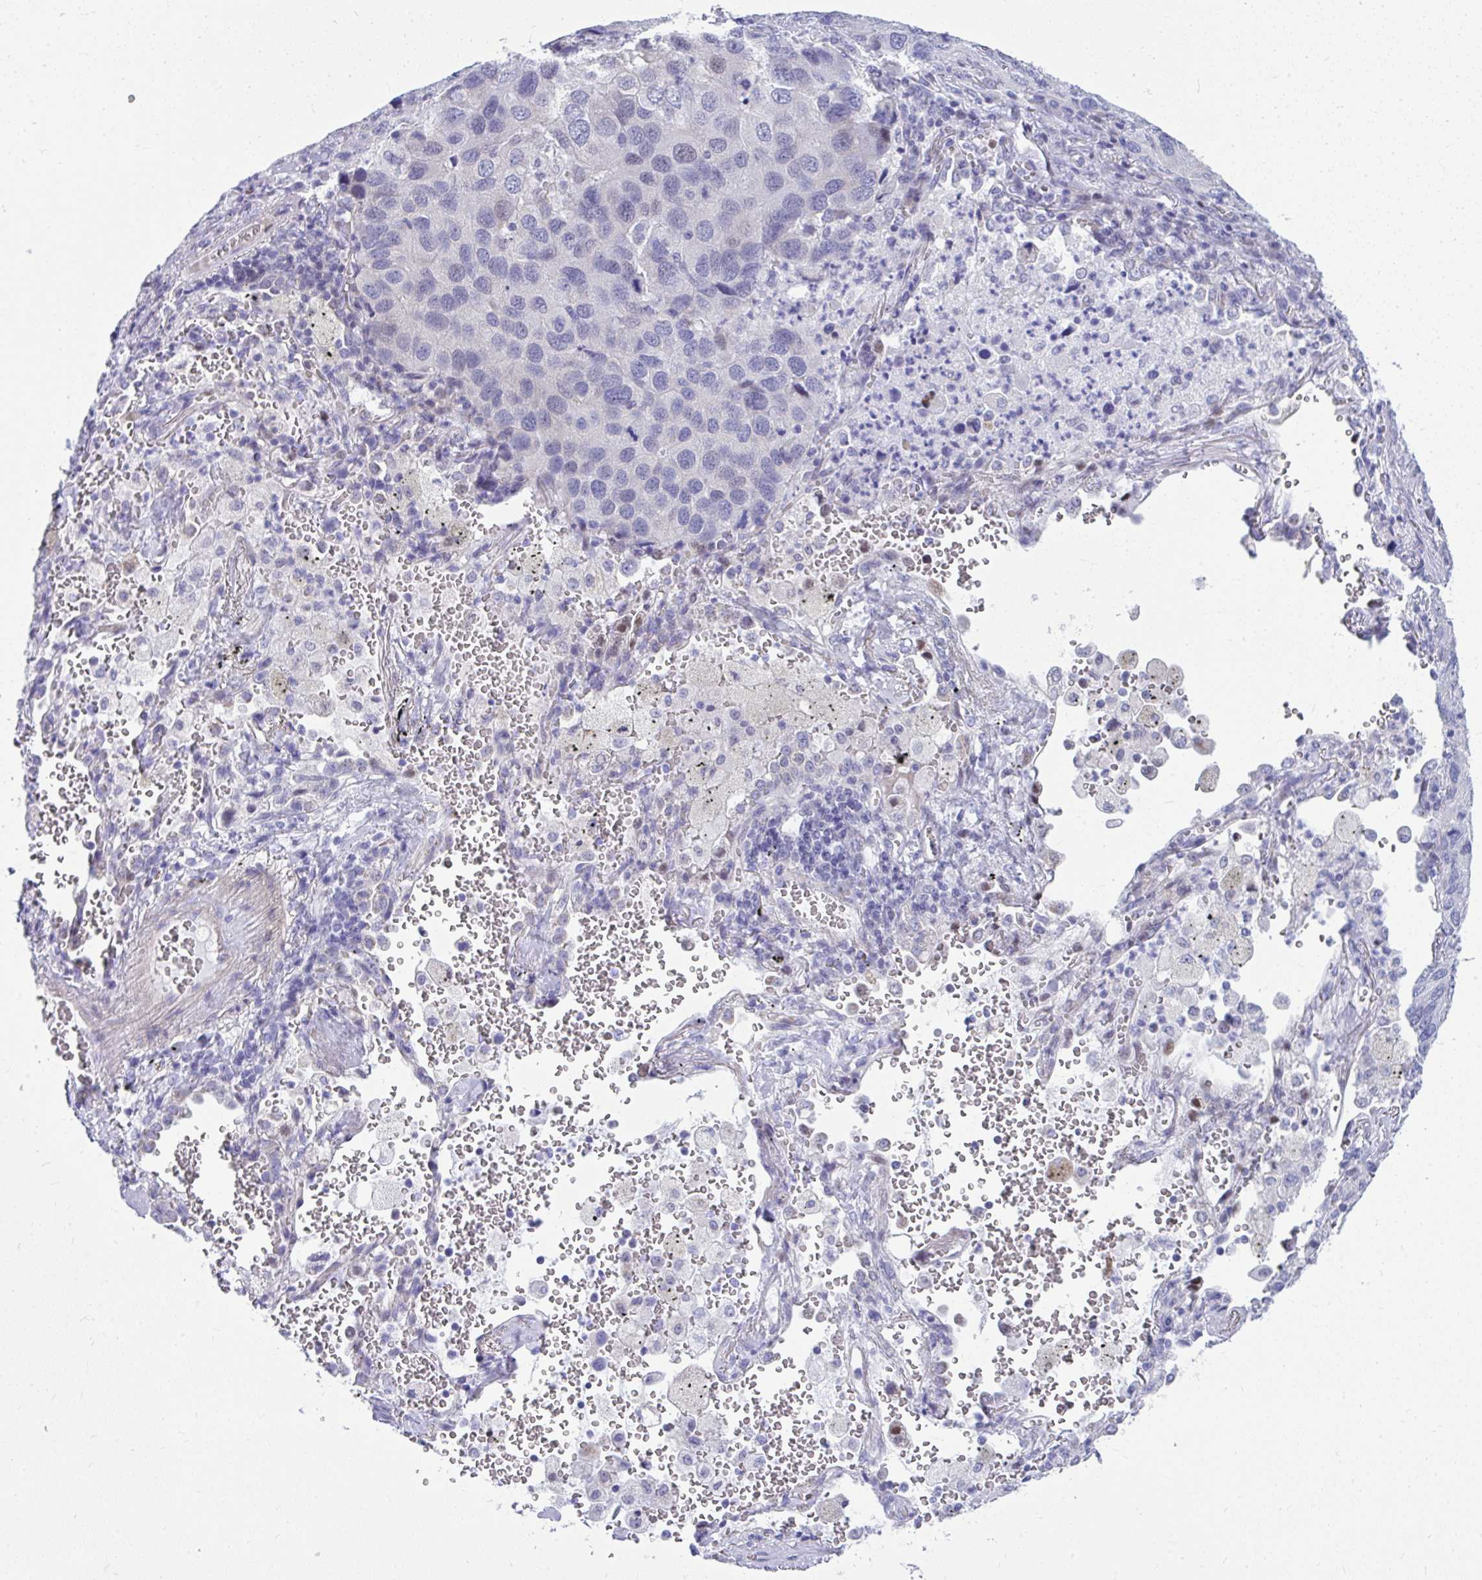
{"staining": {"intensity": "negative", "quantity": "none", "location": "none"}, "tissue": "lung cancer", "cell_type": "Tumor cells", "image_type": "cancer", "snomed": [{"axis": "morphology", "description": "Aneuploidy"}, {"axis": "morphology", "description": "Adenocarcinoma, NOS"}, {"axis": "topography", "description": "Lymph node"}, {"axis": "topography", "description": "Lung"}], "caption": "Tumor cells show no significant protein expression in adenocarcinoma (lung).", "gene": "ISL1", "patient": {"sex": "female", "age": 74}}